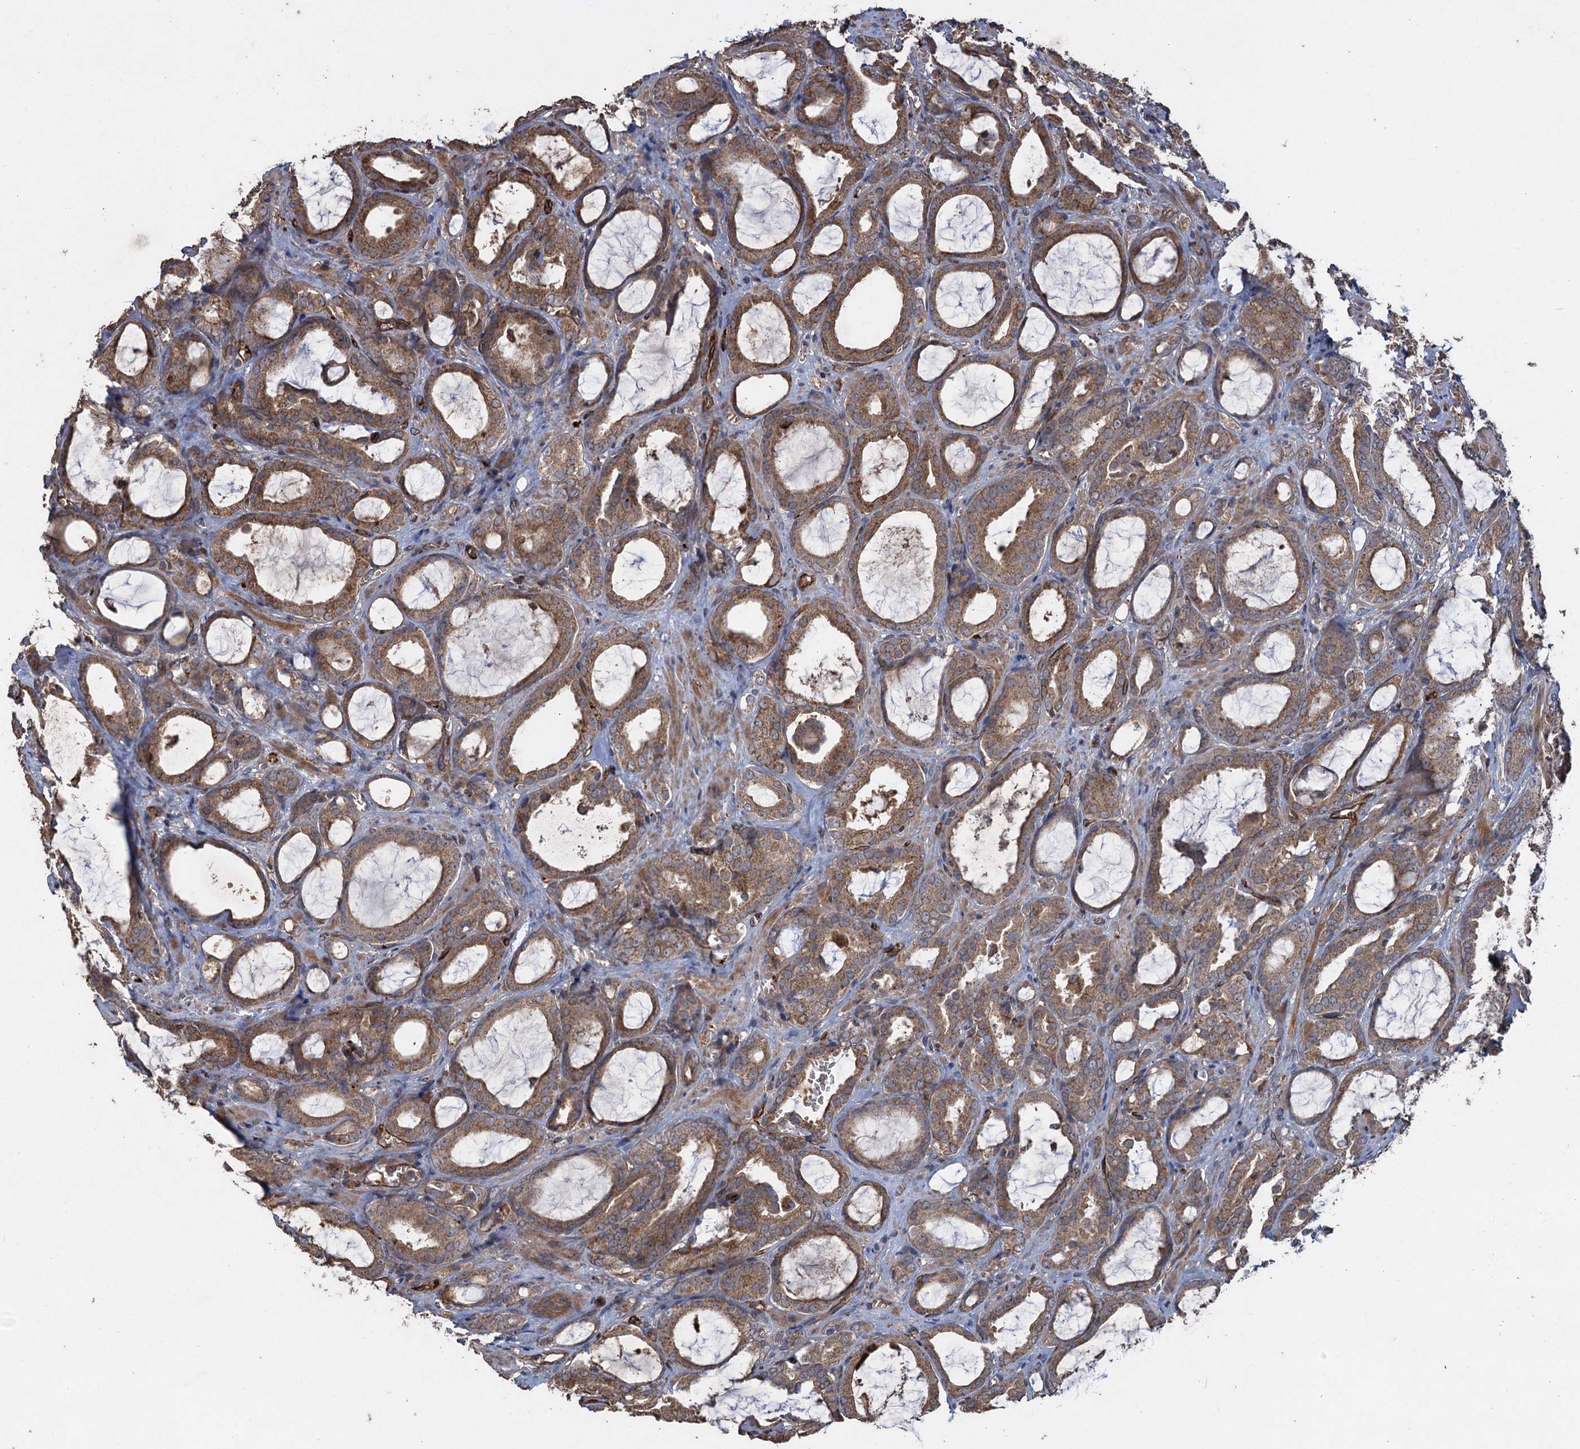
{"staining": {"intensity": "moderate", "quantity": ">75%", "location": "cytoplasmic/membranous"}, "tissue": "prostate cancer", "cell_type": "Tumor cells", "image_type": "cancer", "snomed": [{"axis": "morphology", "description": "Adenocarcinoma, High grade"}, {"axis": "topography", "description": "Prostate"}], "caption": "Brown immunohistochemical staining in prostate cancer (adenocarcinoma (high-grade)) displays moderate cytoplasmic/membranous positivity in approximately >75% of tumor cells.", "gene": "TXNDC11", "patient": {"sex": "male", "age": 72}}